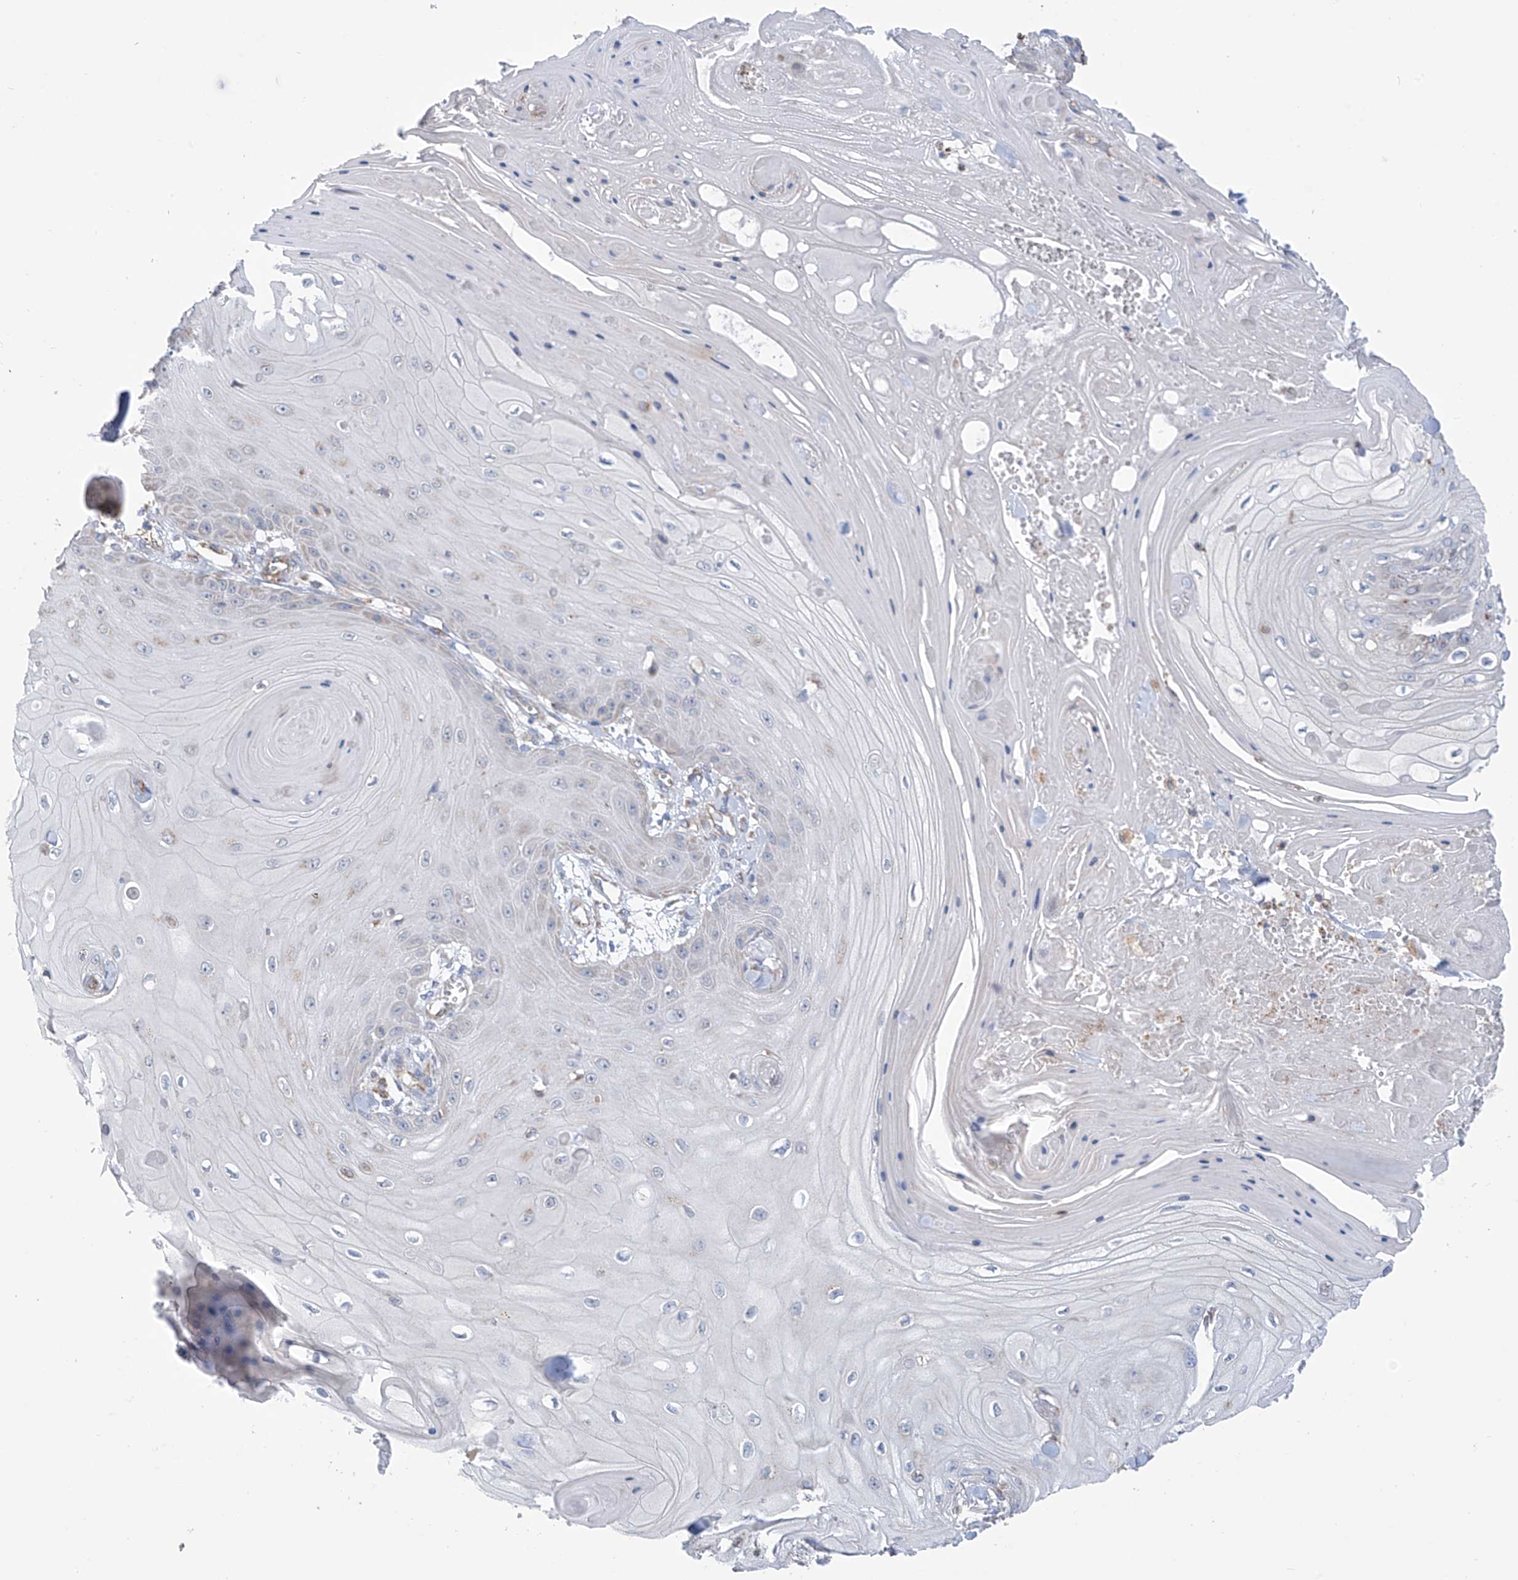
{"staining": {"intensity": "negative", "quantity": "none", "location": "none"}, "tissue": "skin cancer", "cell_type": "Tumor cells", "image_type": "cancer", "snomed": [{"axis": "morphology", "description": "Squamous cell carcinoma, NOS"}, {"axis": "topography", "description": "Skin"}], "caption": "Squamous cell carcinoma (skin) was stained to show a protein in brown. There is no significant staining in tumor cells. (Stains: DAB immunohistochemistry (IHC) with hematoxylin counter stain, Microscopy: brightfield microscopy at high magnification).", "gene": "EIF5B", "patient": {"sex": "male", "age": 74}}